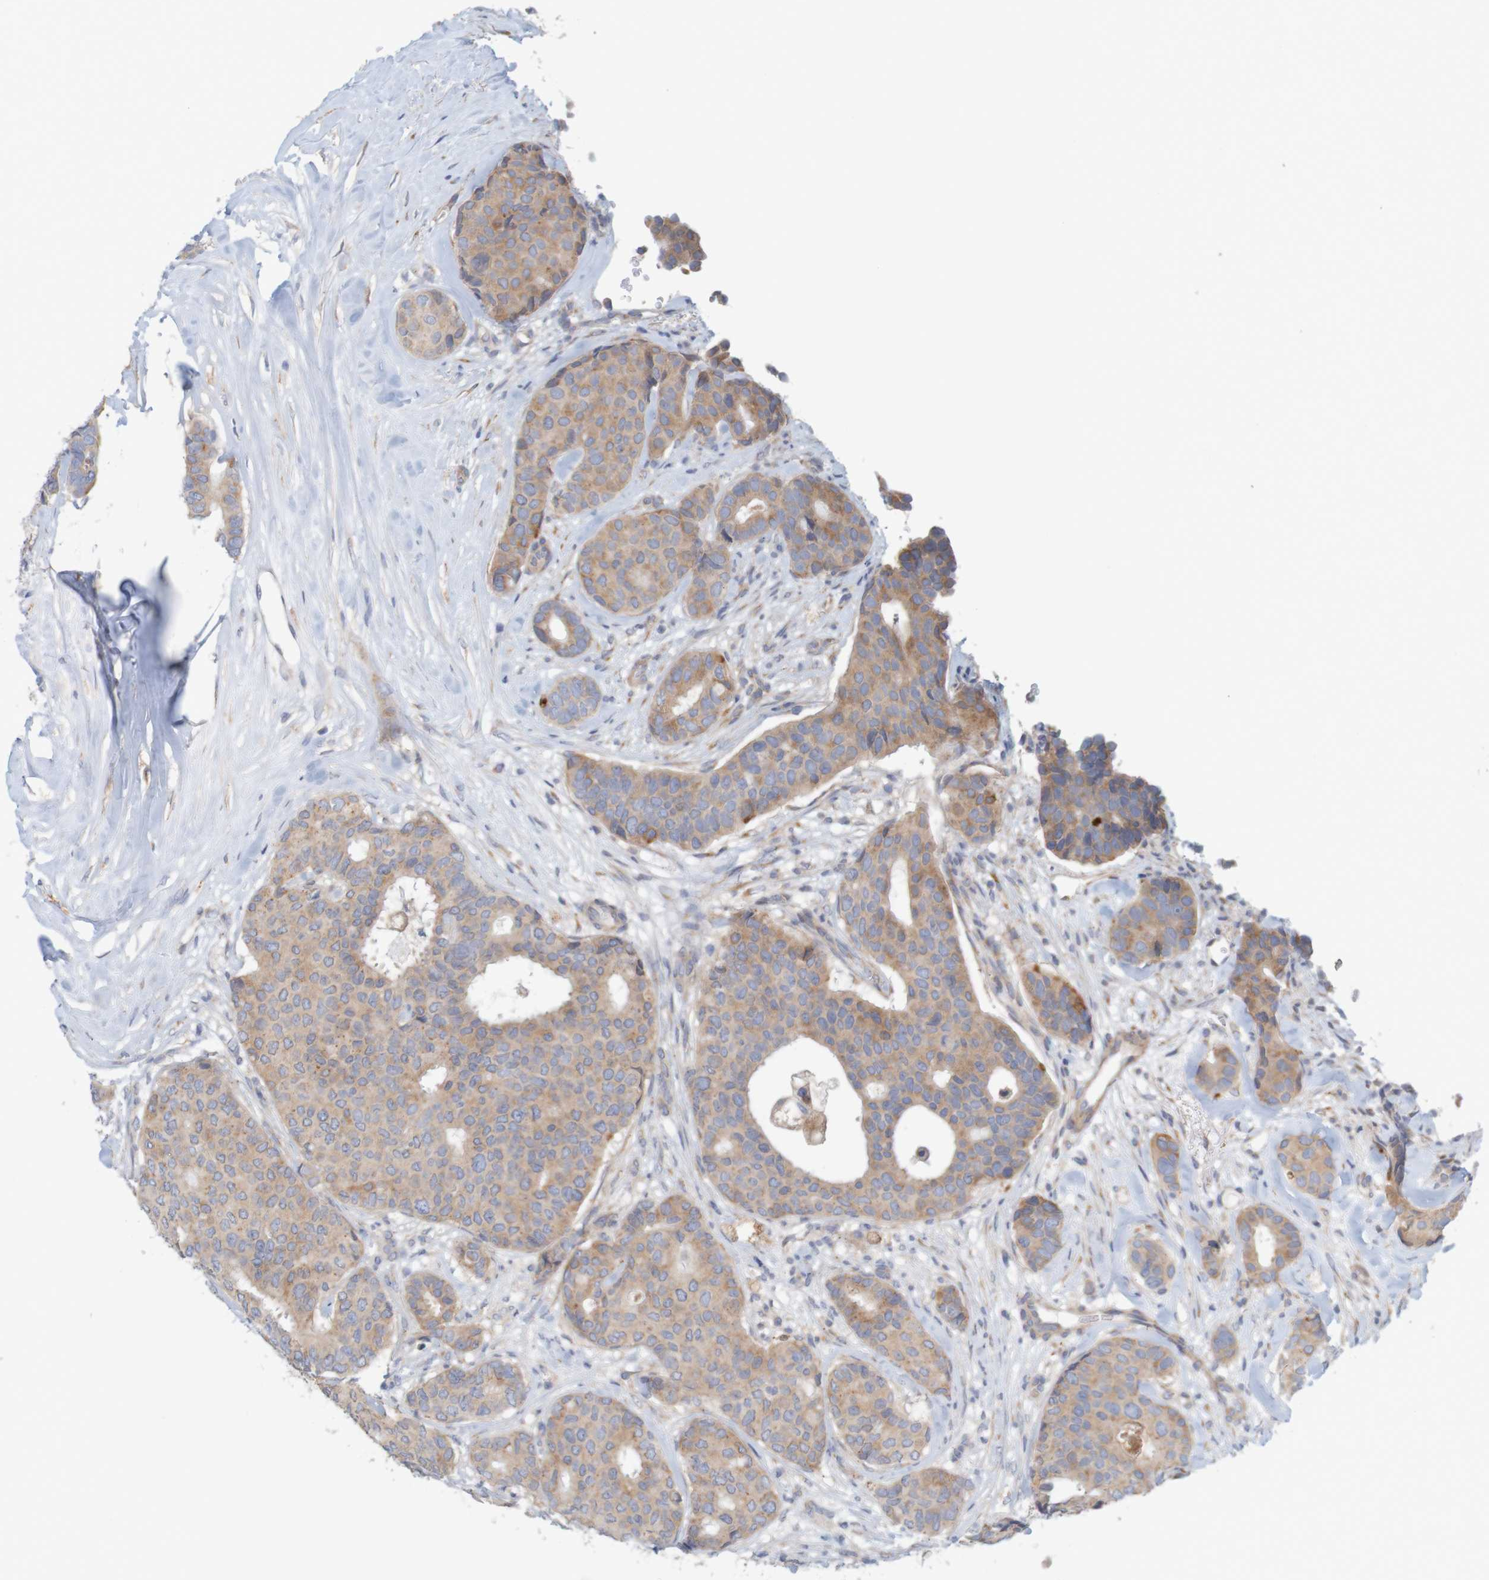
{"staining": {"intensity": "weak", "quantity": ">75%", "location": "cytoplasmic/membranous"}, "tissue": "breast cancer", "cell_type": "Tumor cells", "image_type": "cancer", "snomed": [{"axis": "morphology", "description": "Duct carcinoma"}, {"axis": "topography", "description": "Breast"}], "caption": "Immunohistochemistry image of breast intraductal carcinoma stained for a protein (brown), which reveals low levels of weak cytoplasmic/membranous positivity in about >75% of tumor cells.", "gene": "KRT23", "patient": {"sex": "female", "age": 75}}